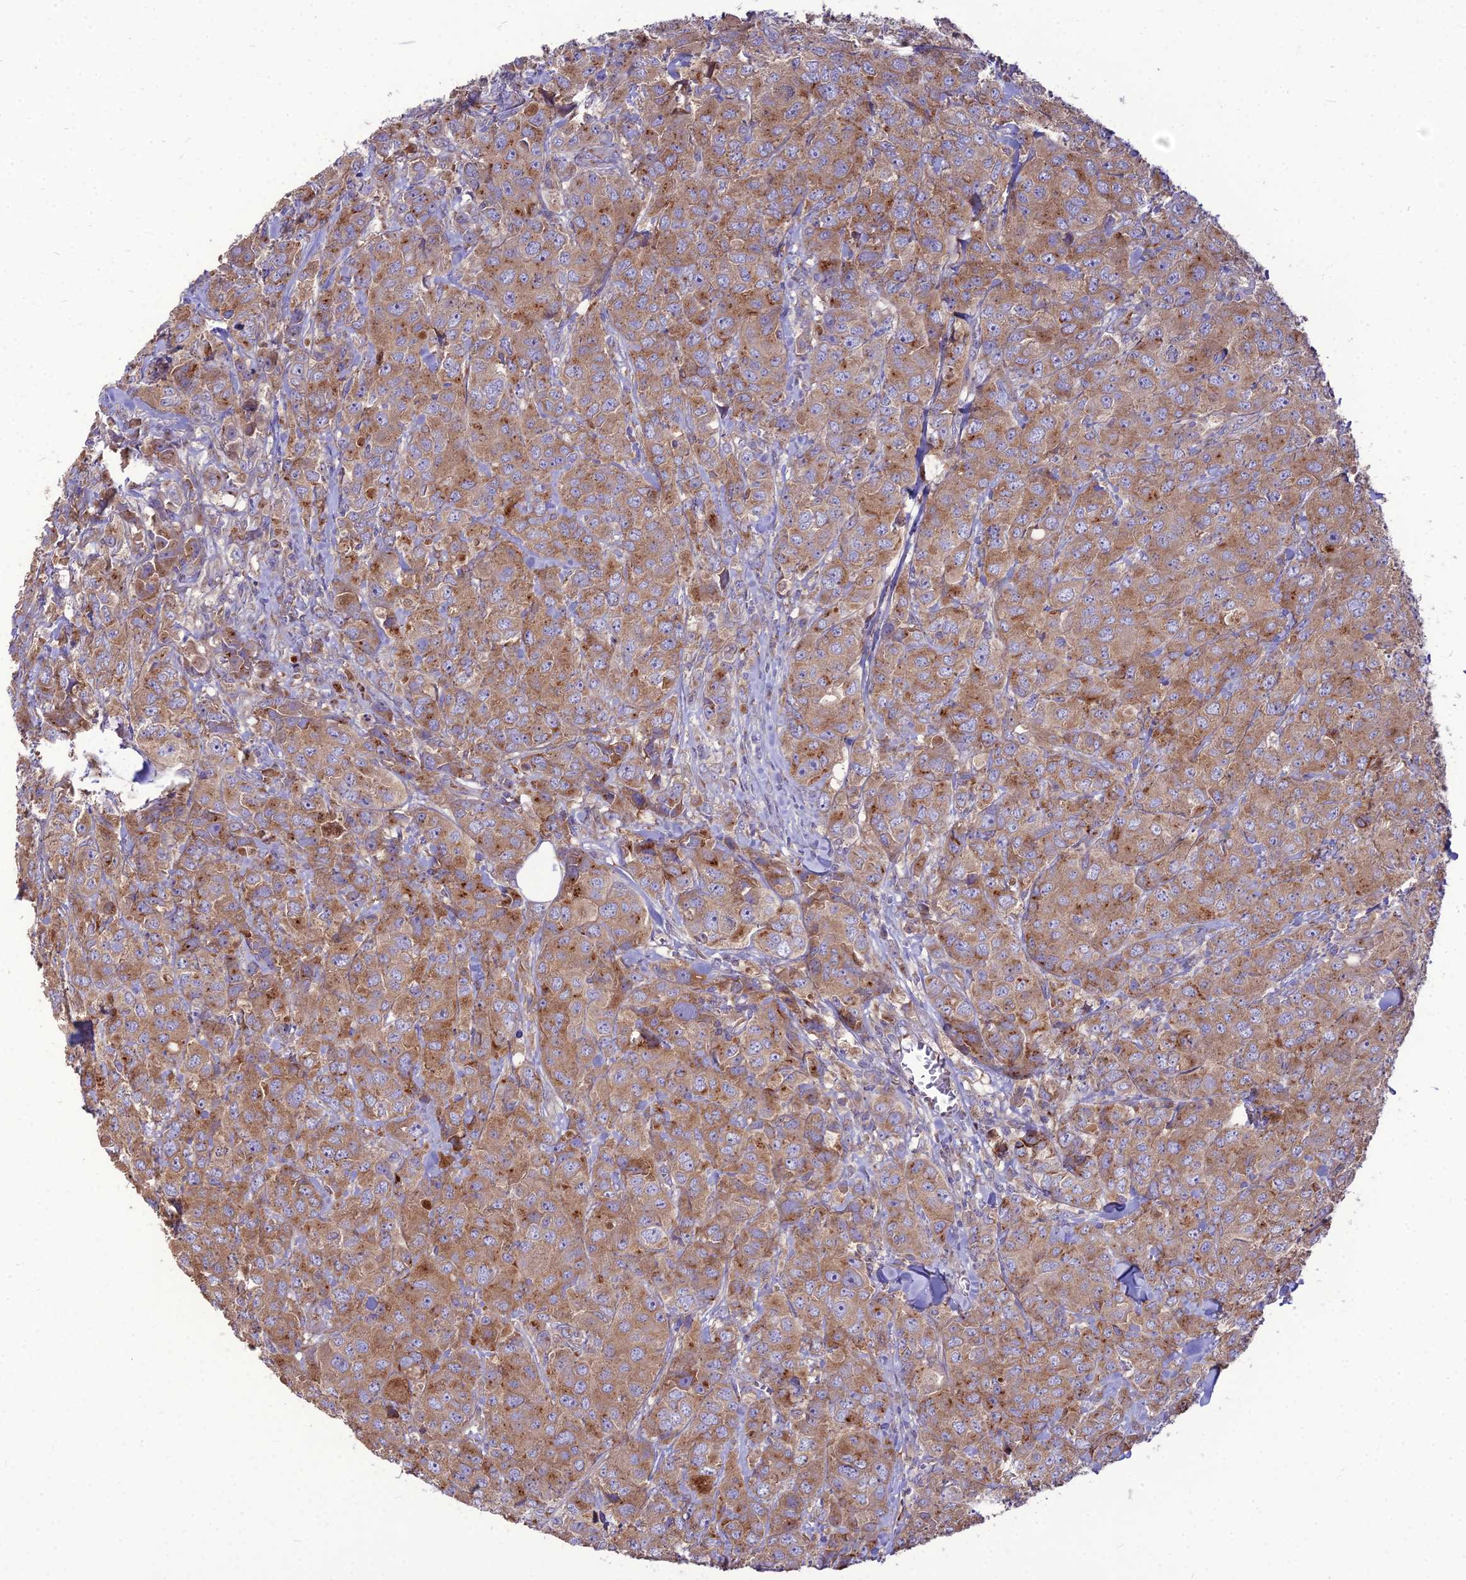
{"staining": {"intensity": "moderate", "quantity": ">75%", "location": "cytoplasmic/membranous"}, "tissue": "breast cancer", "cell_type": "Tumor cells", "image_type": "cancer", "snomed": [{"axis": "morphology", "description": "Duct carcinoma"}, {"axis": "topography", "description": "Breast"}], "caption": "Breast intraductal carcinoma was stained to show a protein in brown. There is medium levels of moderate cytoplasmic/membranous staining in about >75% of tumor cells.", "gene": "SPRYD7", "patient": {"sex": "female", "age": 43}}